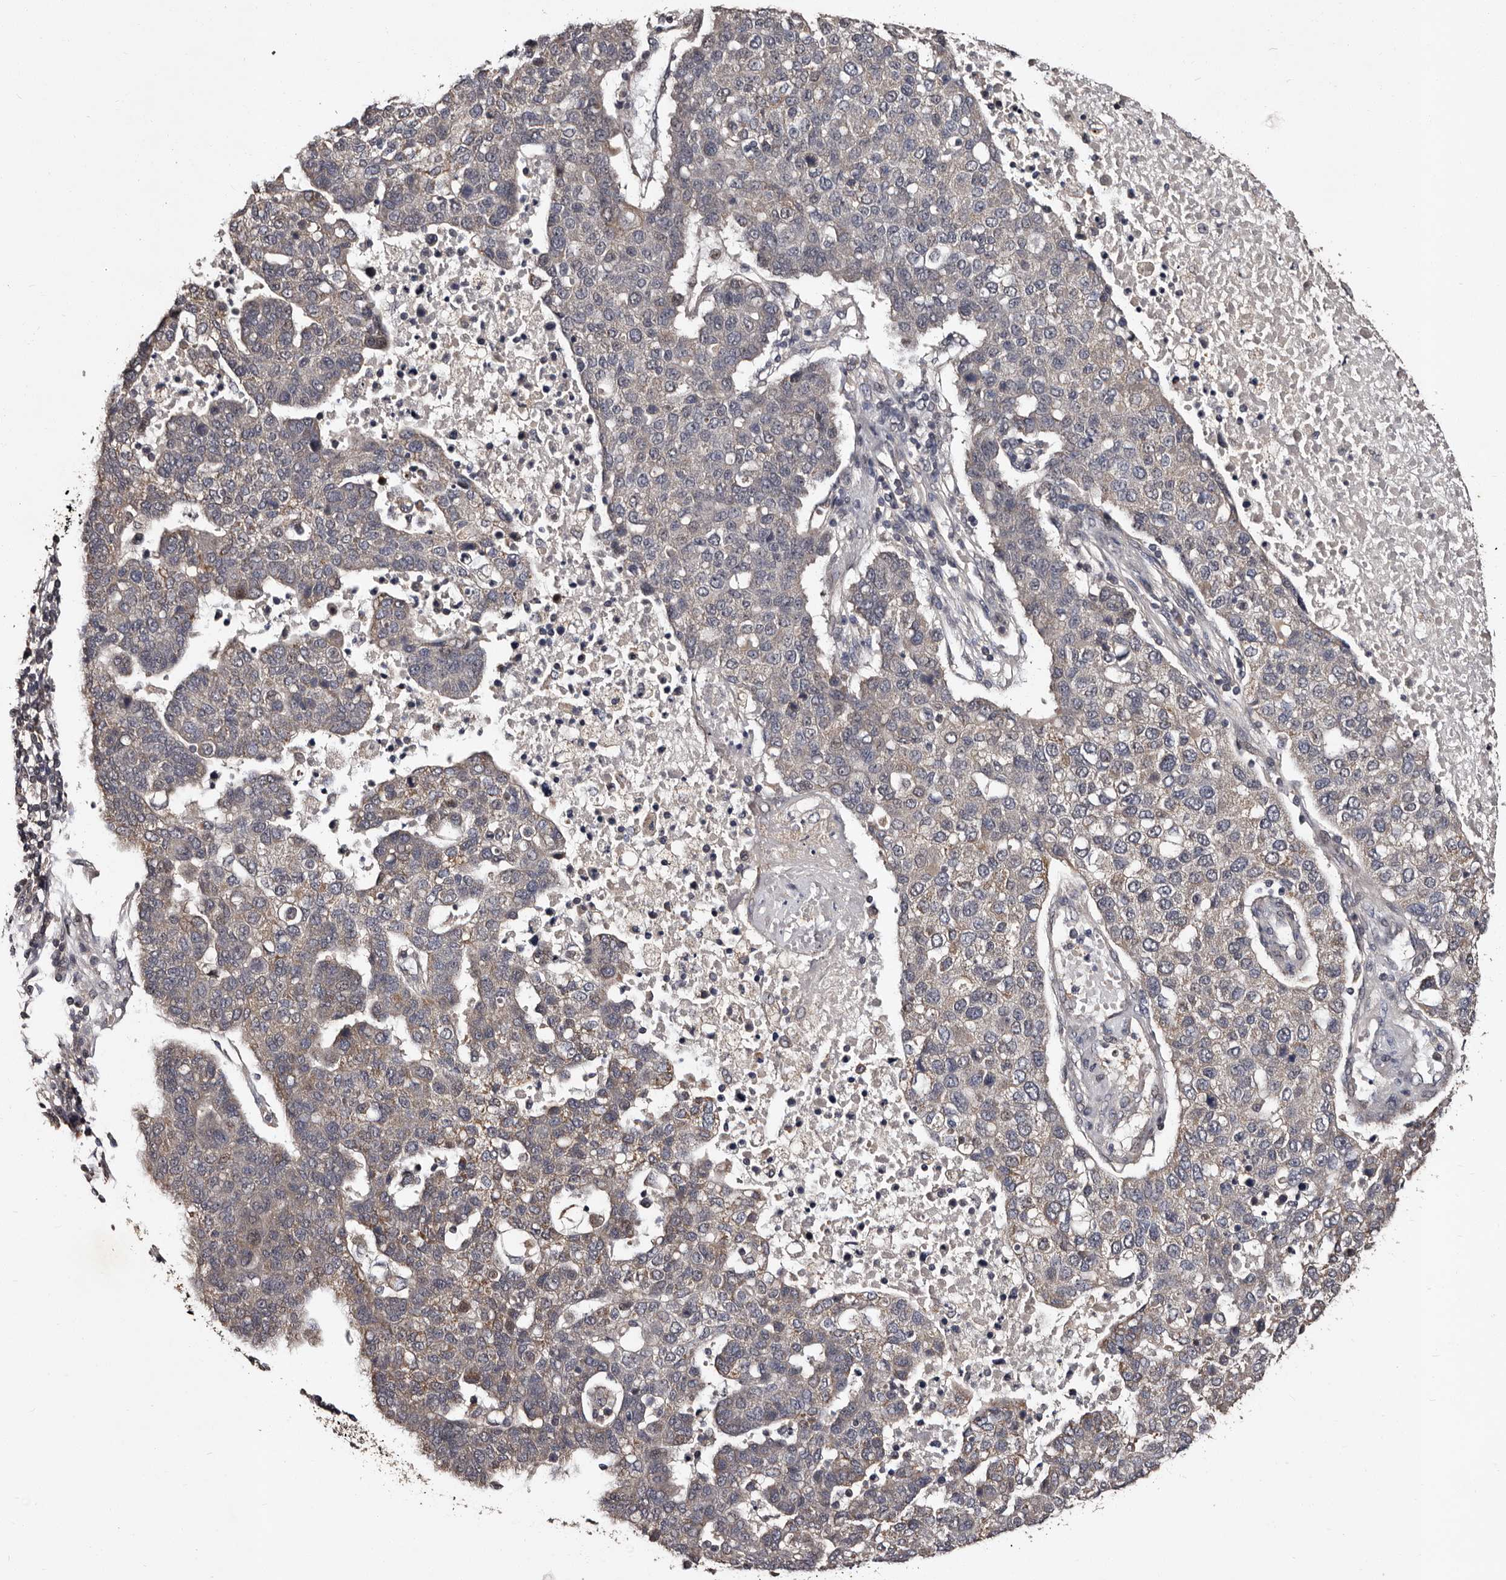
{"staining": {"intensity": "weak", "quantity": "<25%", "location": "cytoplasmic/membranous"}, "tissue": "pancreatic cancer", "cell_type": "Tumor cells", "image_type": "cancer", "snomed": [{"axis": "morphology", "description": "Adenocarcinoma, NOS"}, {"axis": "topography", "description": "Pancreas"}], "caption": "The micrograph exhibits no significant positivity in tumor cells of pancreatic cancer.", "gene": "MKRN3", "patient": {"sex": "female", "age": 61}}